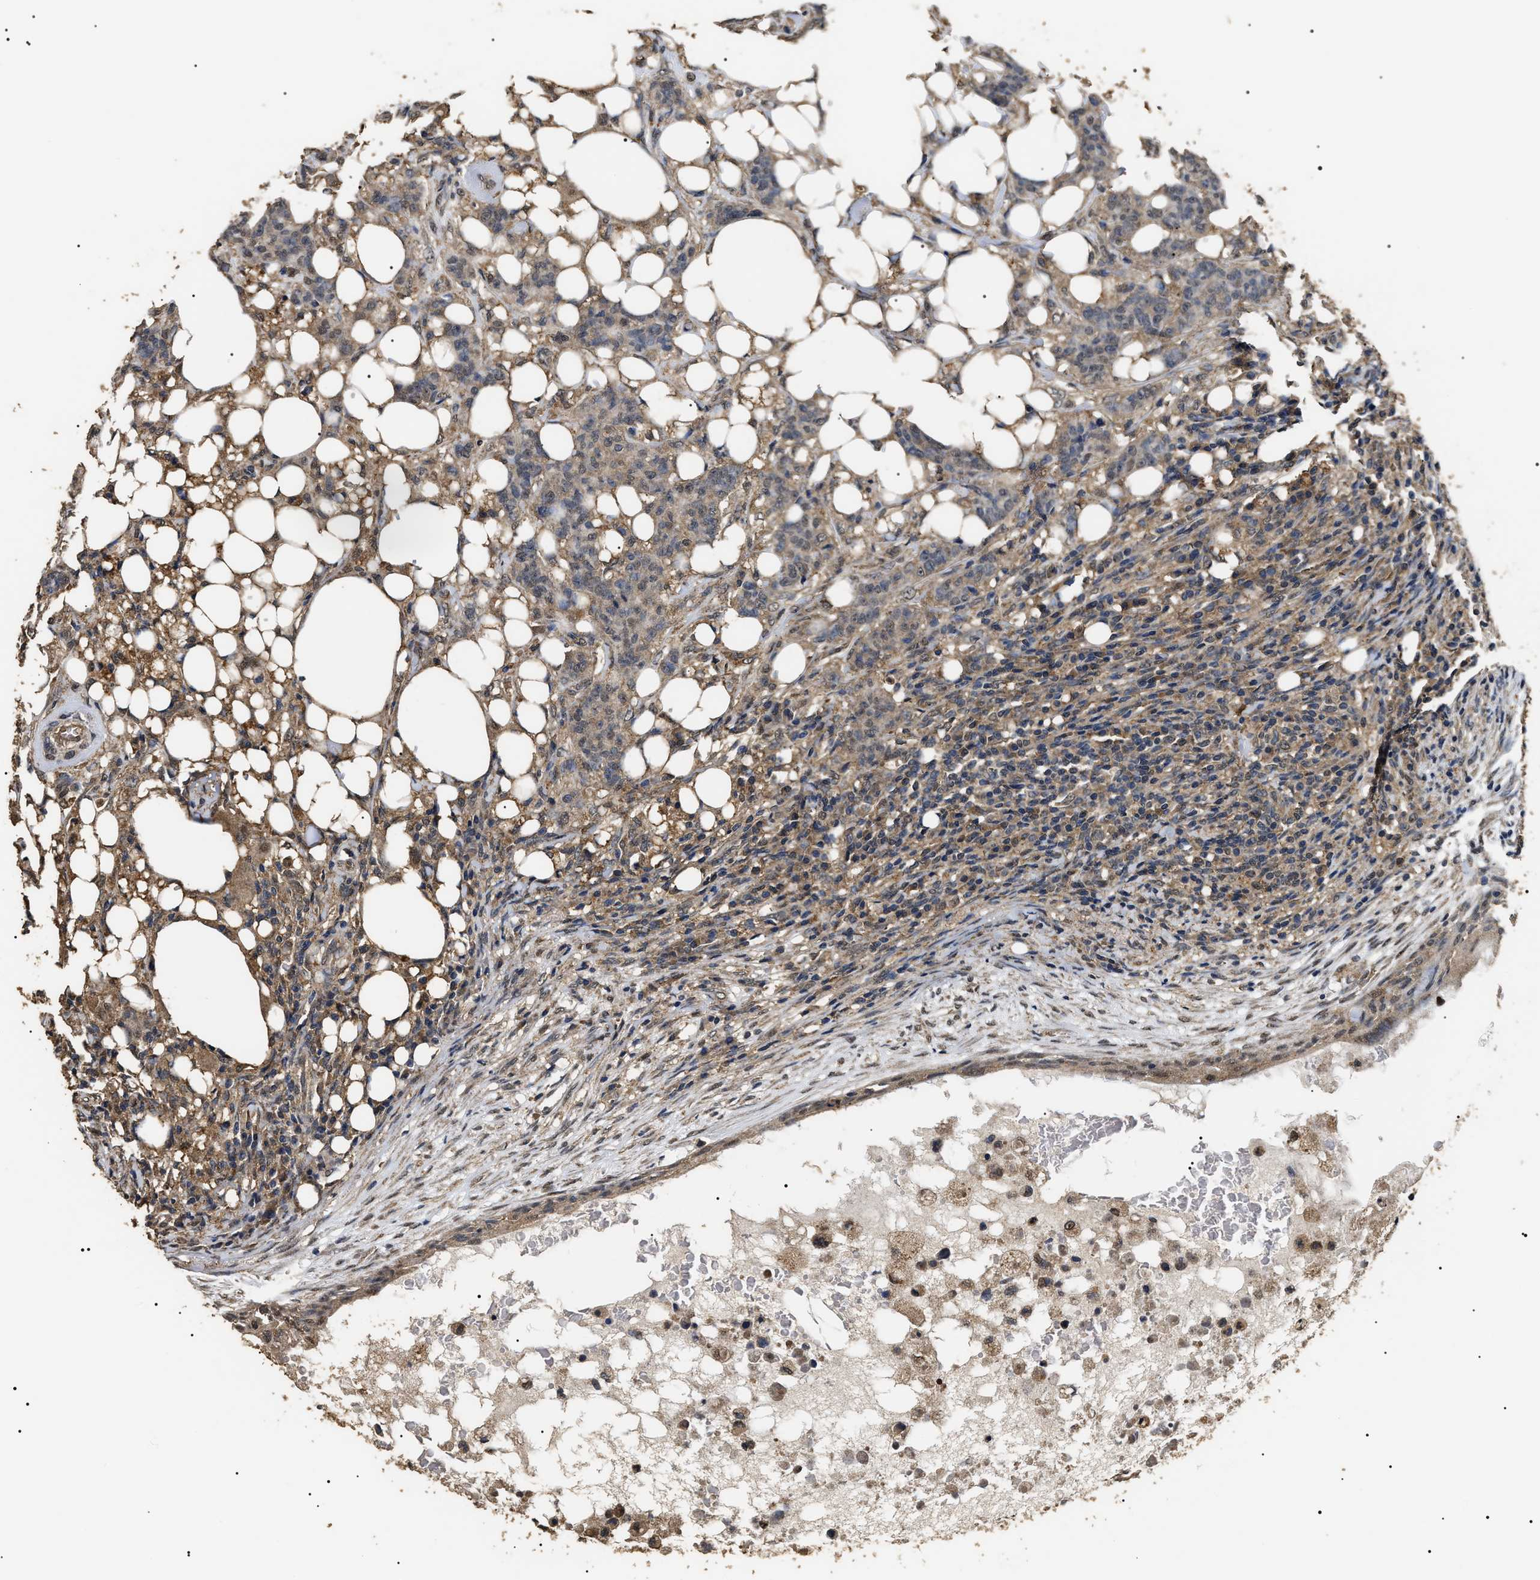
{"staining": {"intensity": "weak", "quantity": ">75%", "location": "cytoplasmic/membranous,nuclear"}, "tissue": "breast cancer", "cell_type": "Tumor cells", "image_type": "cancer", "snomed": [{"axis": "morphology", "description": "Duct carcinoma"}, {"axis": "topography", "description": "Breast"}], "caption": "DAB immunohistochemical staining of breast infiltrating ductal carcinoma displays weak cytoplasmic/membranous and nuclear protein expression in about >75% of tumor cells.", "gene": "PSMD8", "patient": {"sex": "female", "age": 40}}